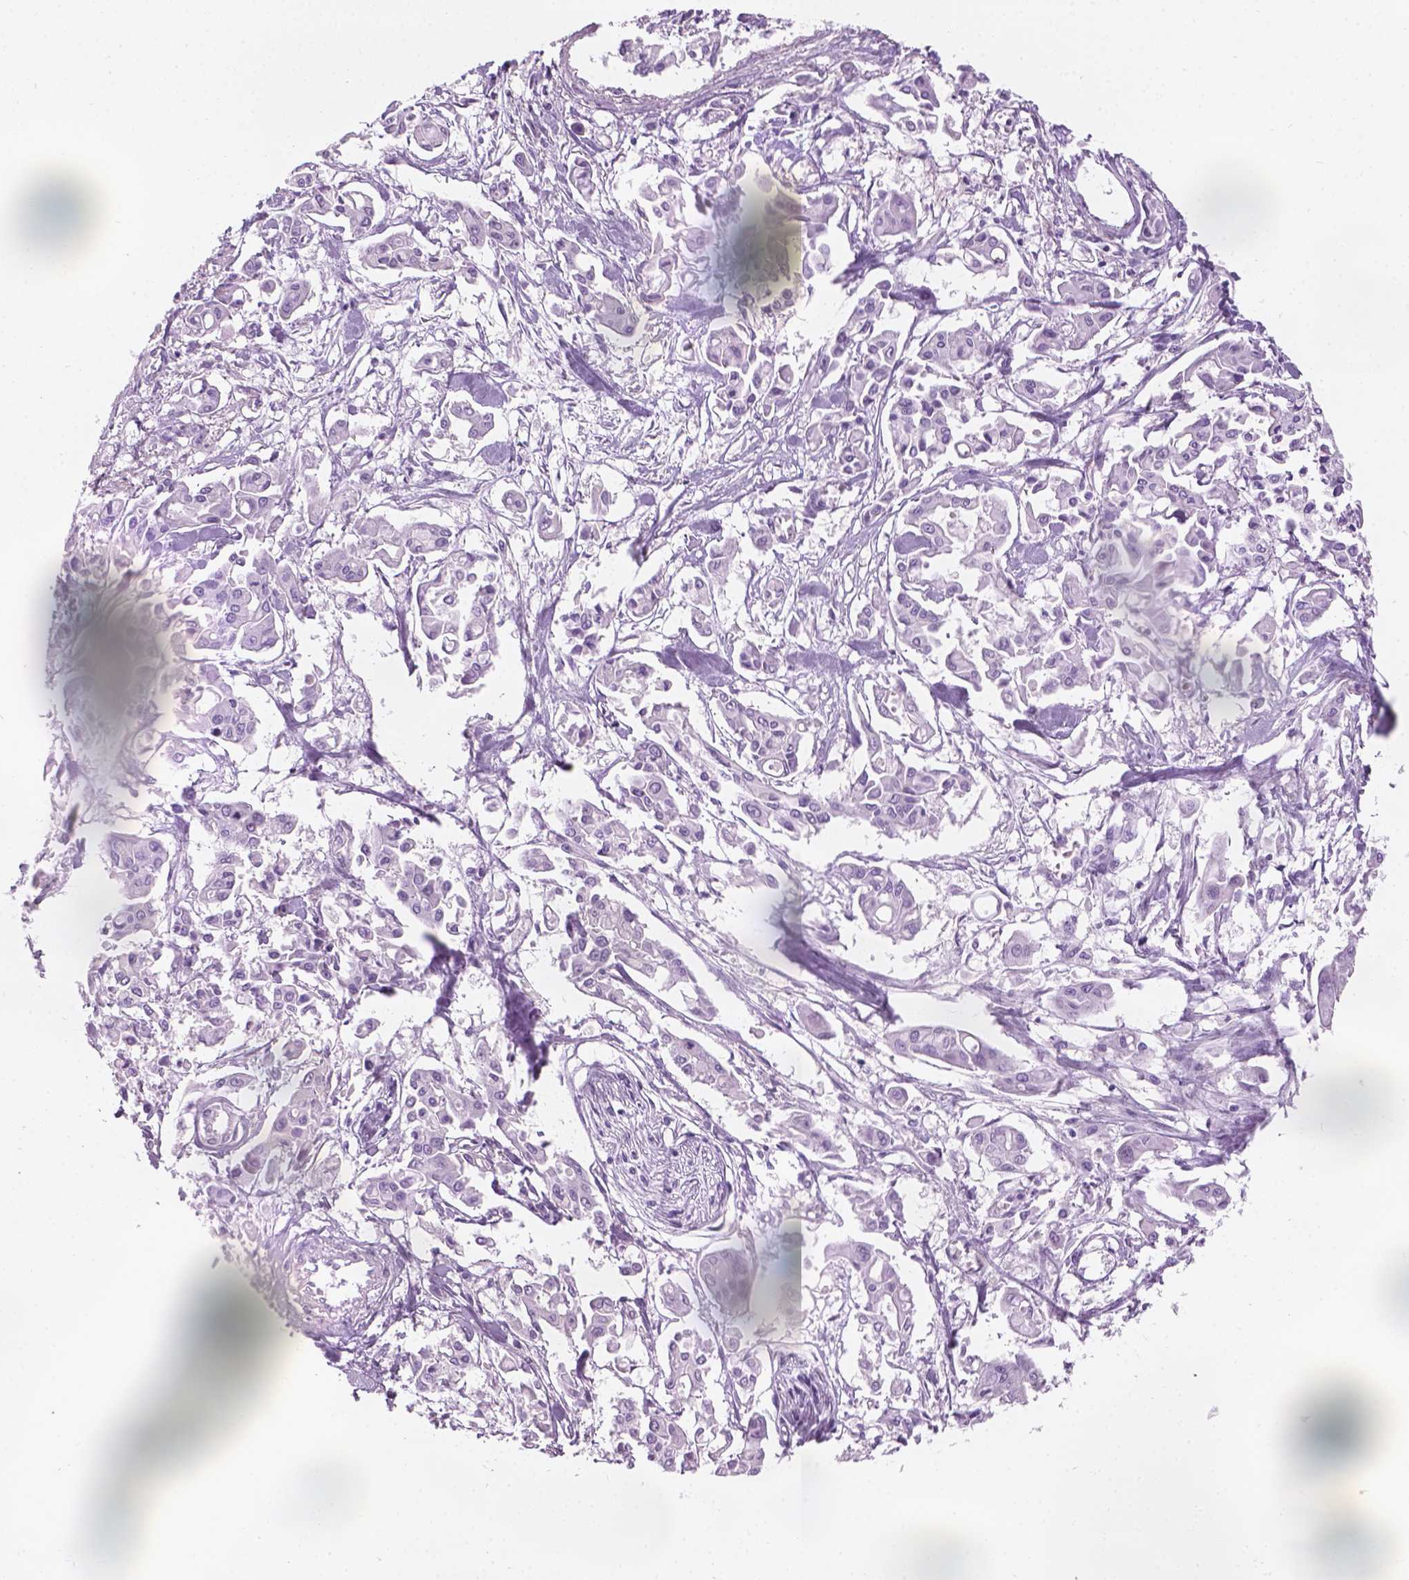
{"staining": {"intensity": "negative", "quantity": "none", "location": "none"}, "tissue": "pancreatic cancer", "cell_type": "Tumor cells", "image_type": "cancer", "snomed": [{"axis": "morphology", "description": "Adenocarcinoma, NOS"}, {"axis": "topography", "description": "Pancreas"}], "caption": "Immunohistochemistry (IHC) histopathology image of neoplastic tissue: human pancreatic adenocarcinoma stained with DAB shows no significant protein staining in tumor cells. The staining is performed using DAB (3,3'-diaminobenzidine) brown chromogen with nuclei counter-stained in using hematoxylin.", "gene": "TTC29", "patient": {"sex": "male", "age": 61}}